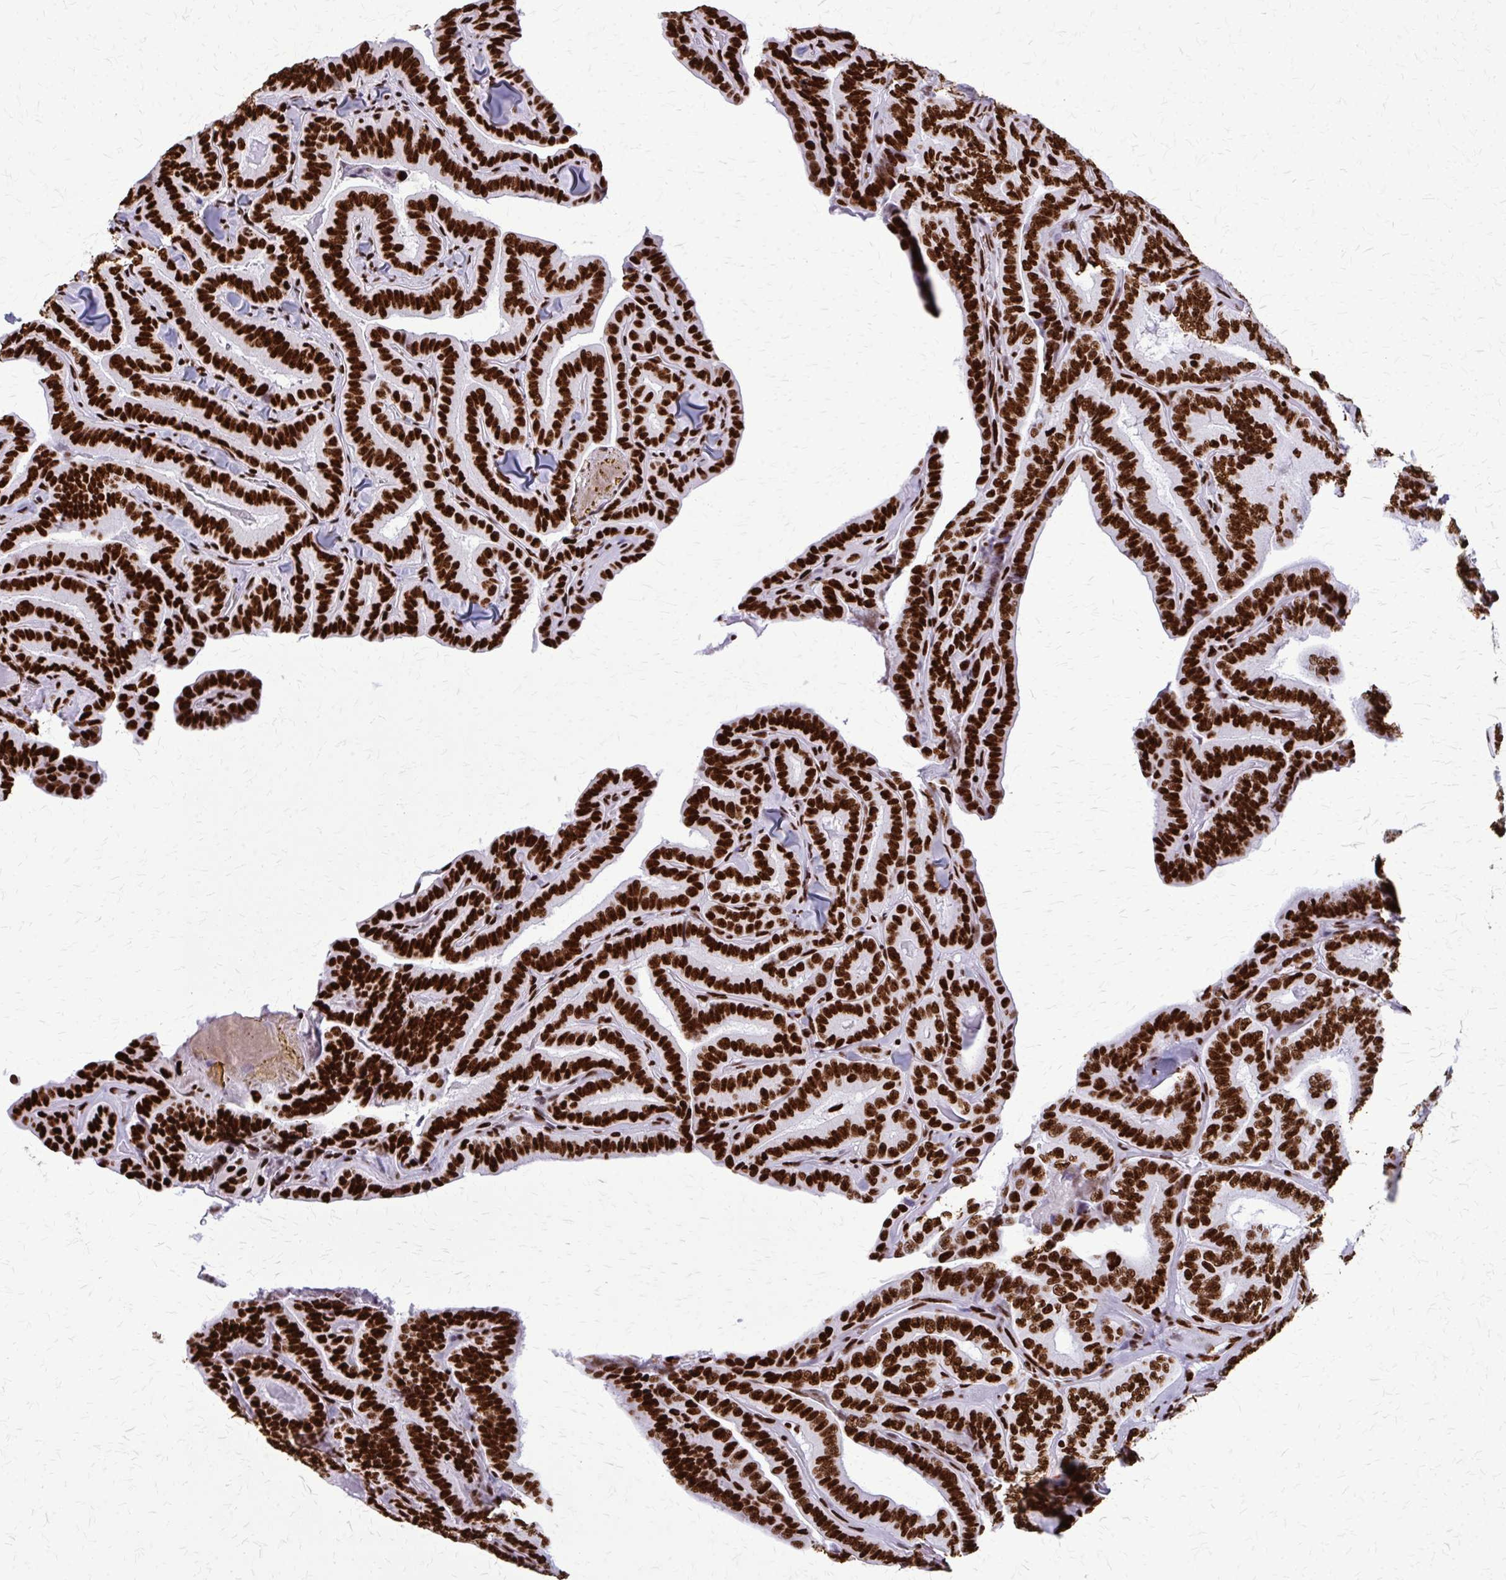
{"staining": {"intensity": "strong", "quantity": ">75%", "location": "nuclear"}, "tissue": "thyroid cancer", "cell_type": "Tumor cells", "image_type": "cancer", "snomed": [{"axis": "morphology", "description": "Papillary adenocarcinoma, NOS"}, {"axis": "topography", "description": "Thyroid gland"}], "caption": "Thyroid cancer stained for a protein exhibits strong nuclear positivity in tumor cells.", "gene": "SFPQ", "patient": {"sex": "male", "age": 61}}